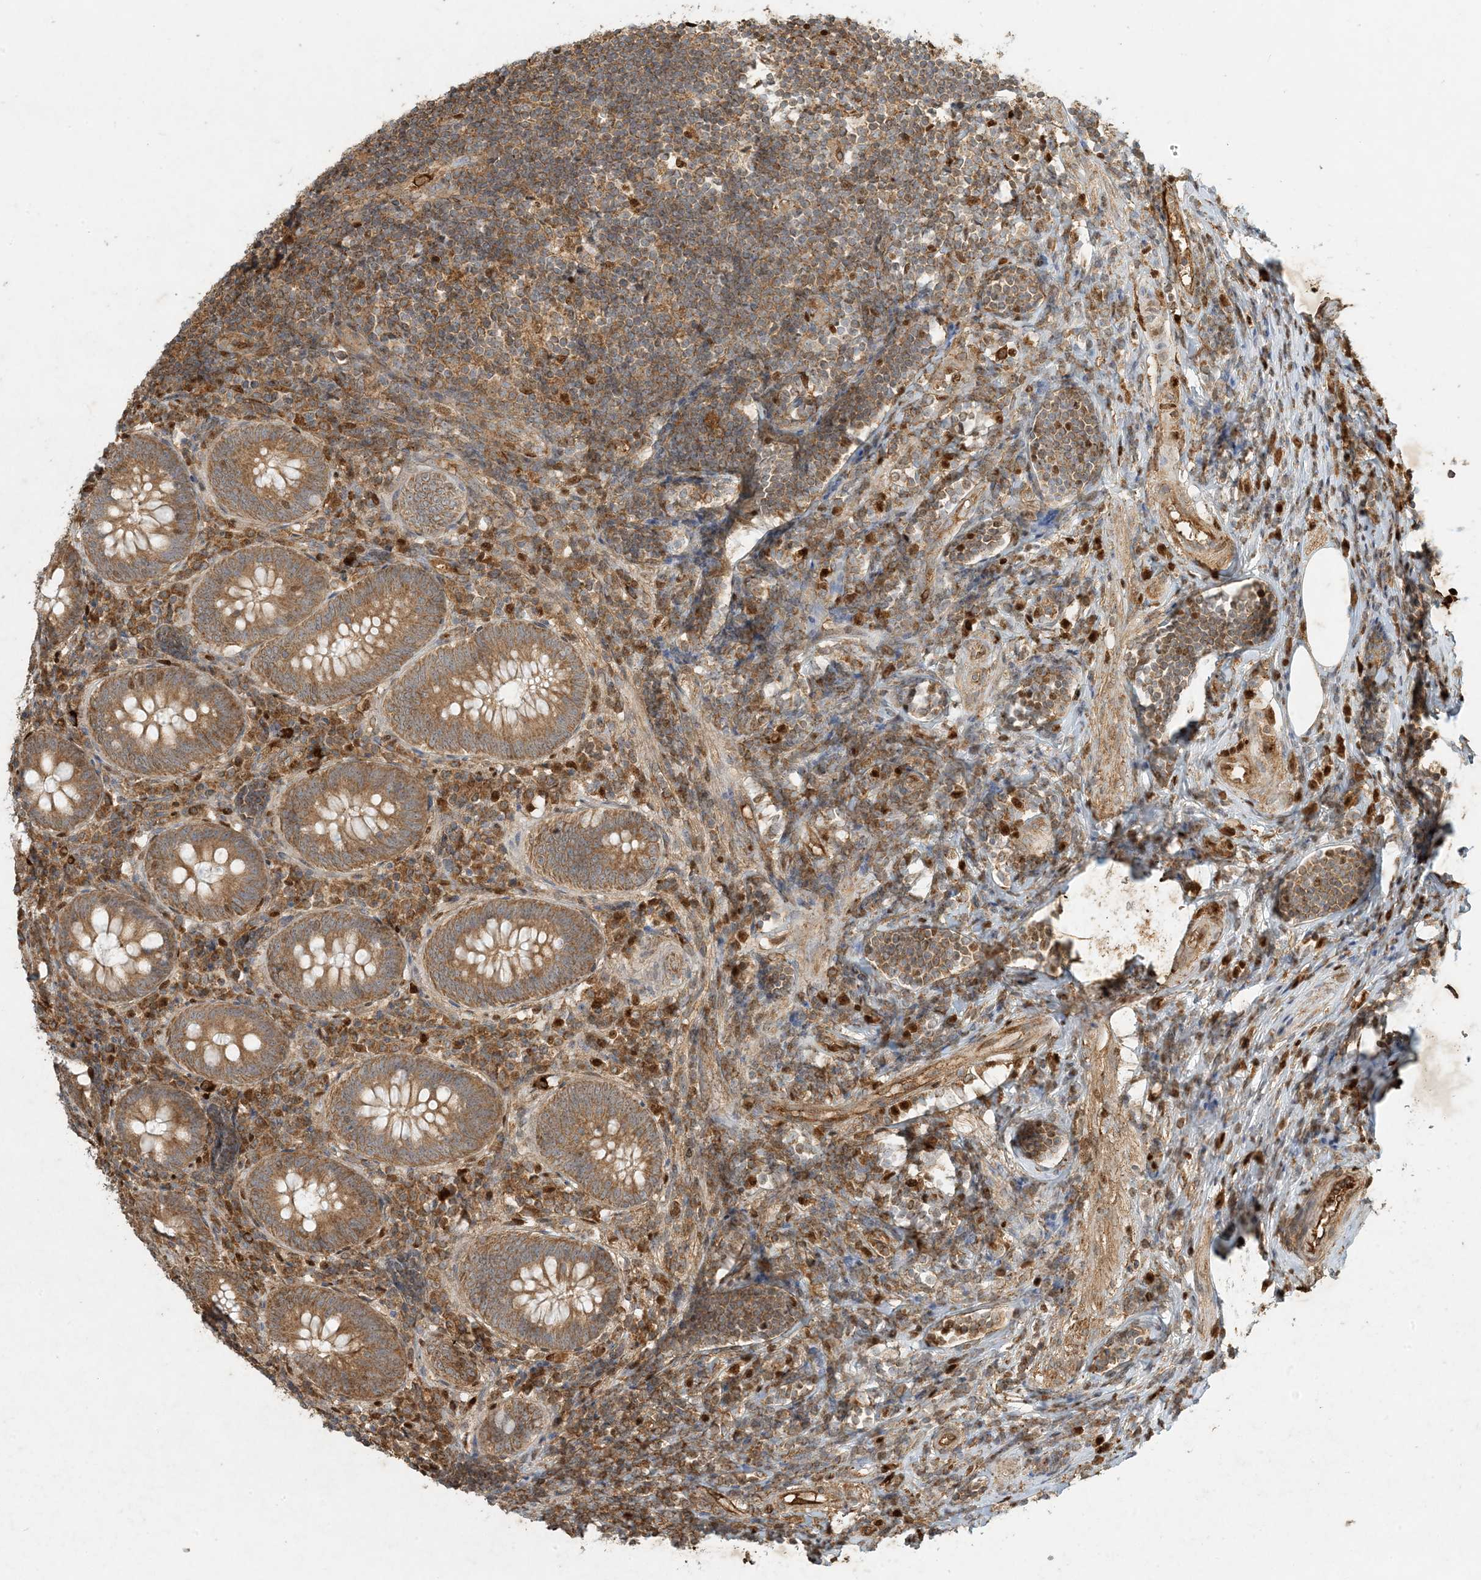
{"staining": {"intensity": "strong", "quantity": ">75%", "location": "cytoplasmic/membranous"}, "tissue": "appendix", "cell_type": "Glandular cells", "image_type": "normal", "snomed": [{"axis": "morphology", "description": "Normal tissue, NOS"}, {"axis": "topography", "description": "Appendix"}], "caption": "A photomicrograph showing strong cytoplasmic/membranous staining in about >75% of glandular cells in normal appendix, as visualized by brown immunohistochemical staining.", "gene": "MCOLN1", "patient": {"sex": "female", "age": 54}}